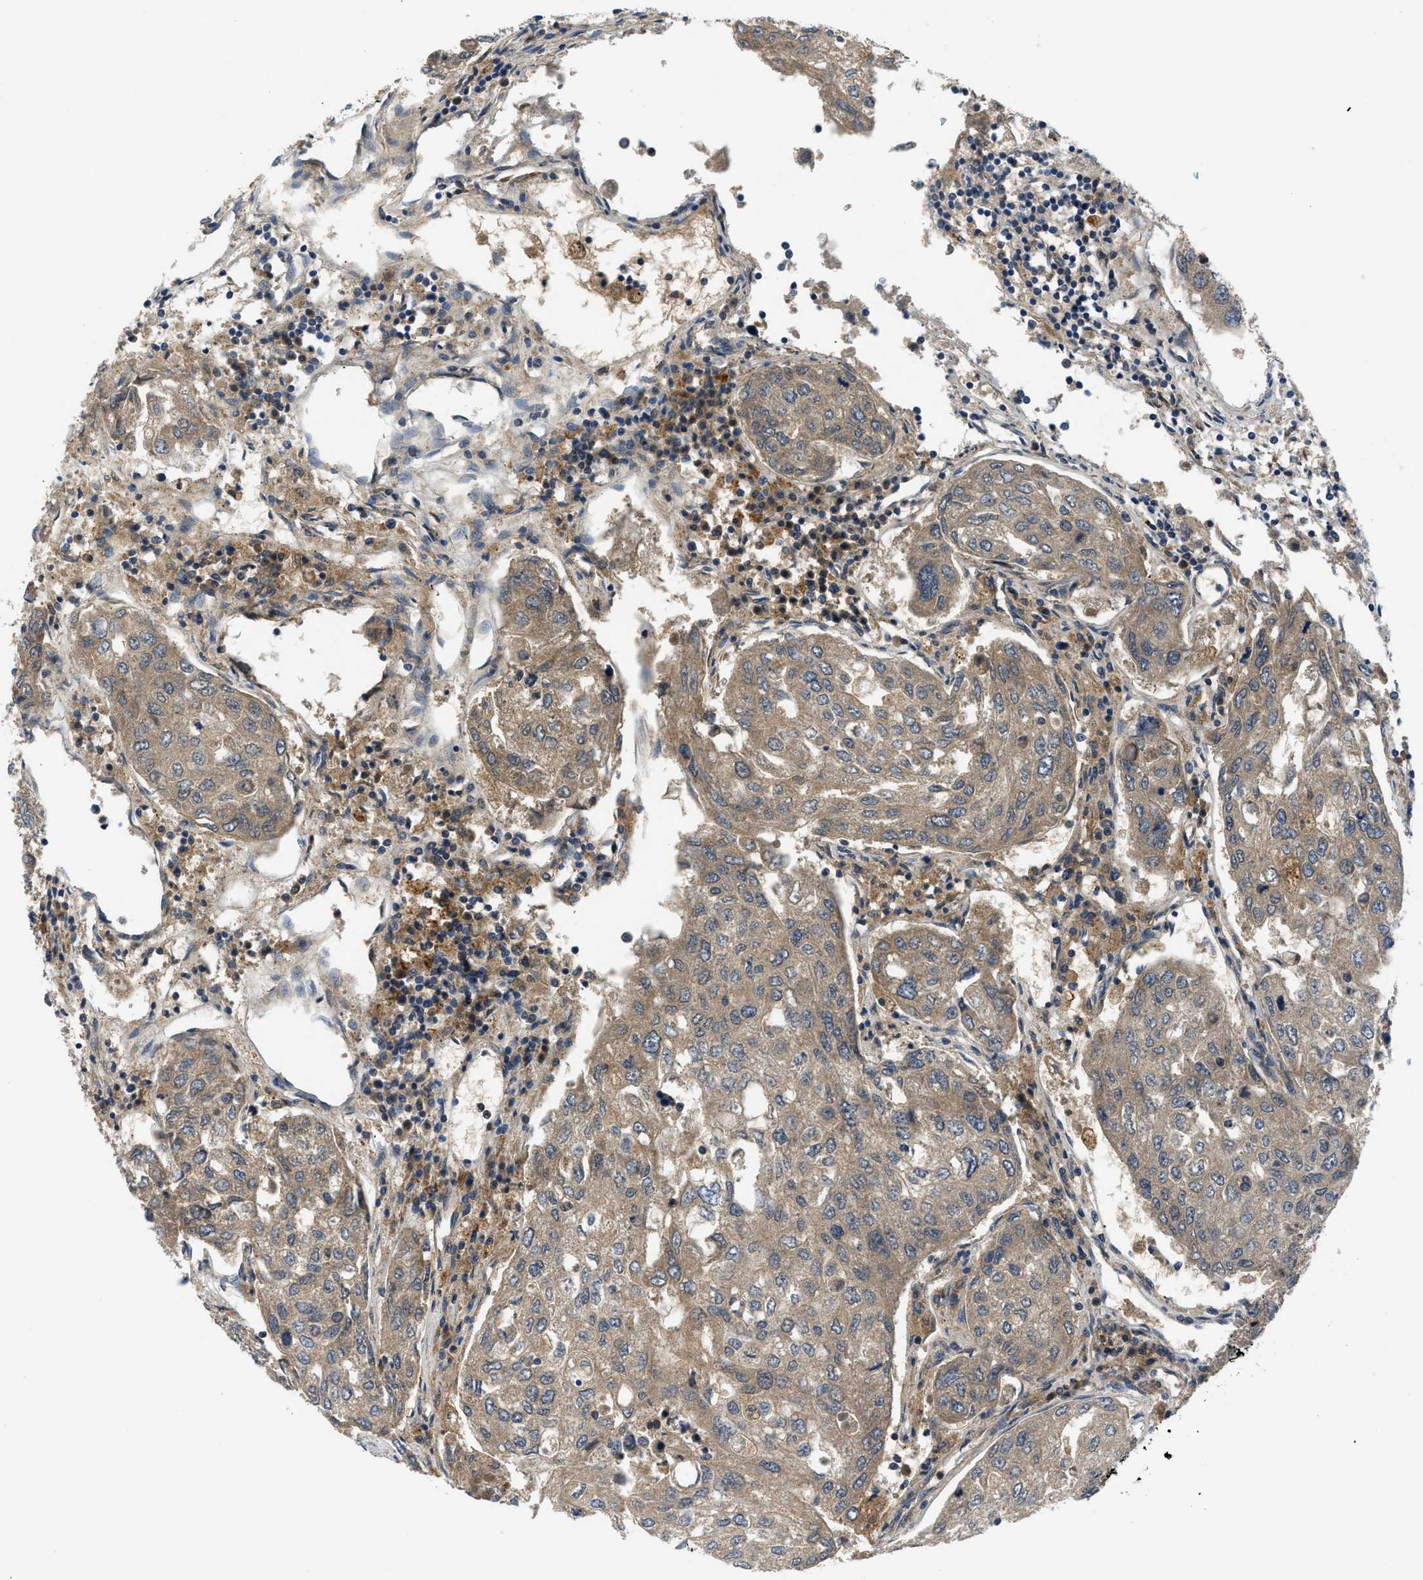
{"staining": {"intensity": "moderate", "quantity": ">75%", "location": "cytoplasmic/membranous"}, "tissue": "urothelial cancer", "cell_type": "Tumor cells", "image_type": "cancer", "snomed": [{"axis": "morphology", "description": "Urothelial carcinoma, High grade"}, {"axis": "topography", "description": "Lymph node"}, {"axis": "topography", "description": "Urinary bladder"}], "caption": "Approximately >75% of tumor cells in high-grade urothelial carcinoma reveal moderate cytoplasmic/membranous protein positivity as visualized by brown immunohistochemical staining.", "gene": "PDE7A", "patient": {"sex": "male", "age": 51}}